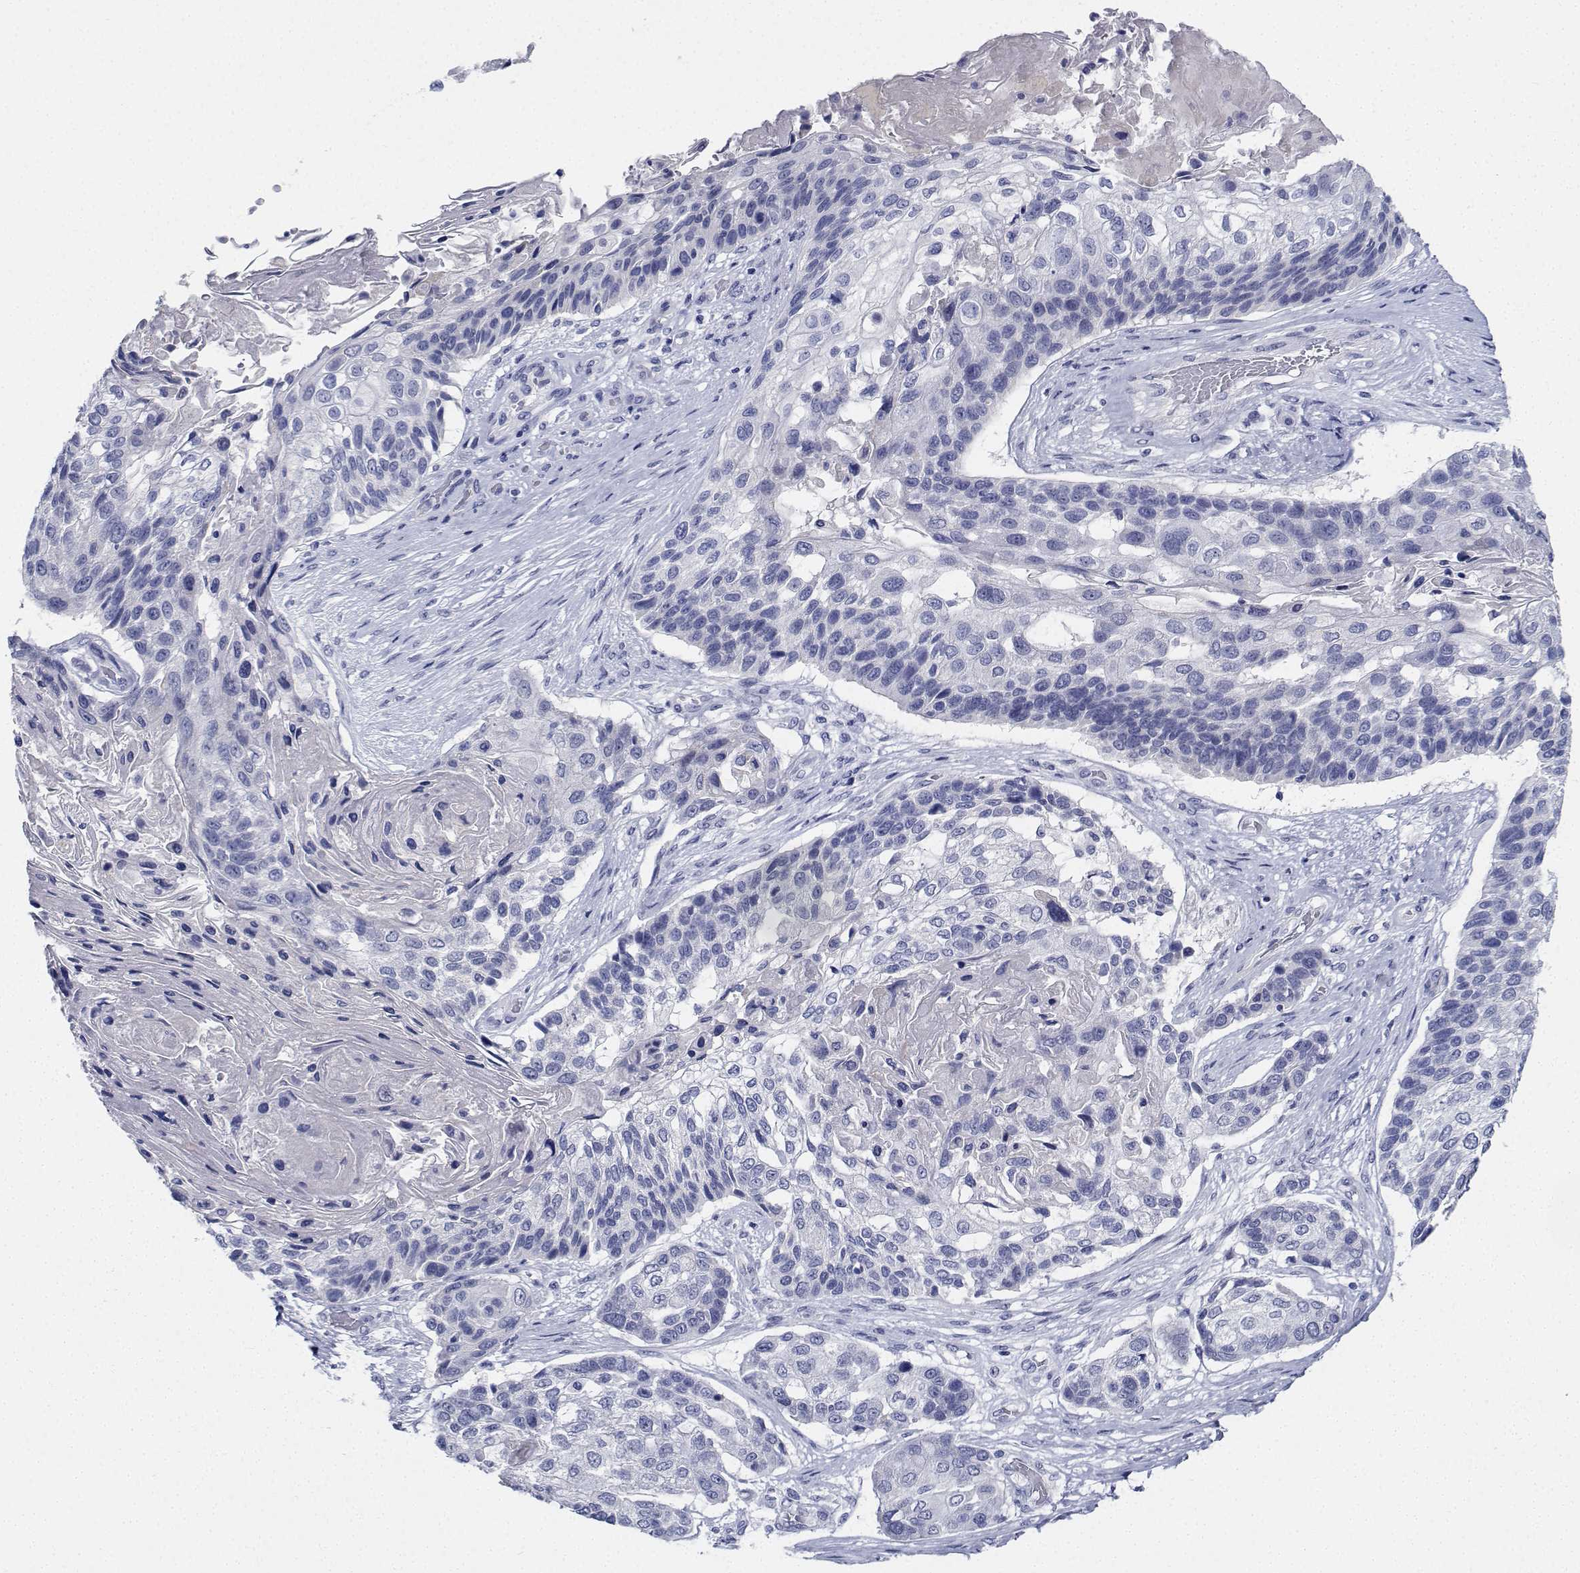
{"staining": {"intensity": "negative", "quantity": "none", "location": "none"}, "tissue": "lung cancer", "cell_type": "Tumor cells", "image_type": "cancer", "snomed": [{"axis": "morphology", "description": "Squamous cell carcinoma, NOS"}, {"axis": "topography", "description": "Lung"}], "caption": "Immunohistochemical staining of squamous cell carcinoma (lung) demonstrates no significant staining in tumor cells.", "gene": "PLXNA4", "patient": {"sex": "male", "age": 69}}